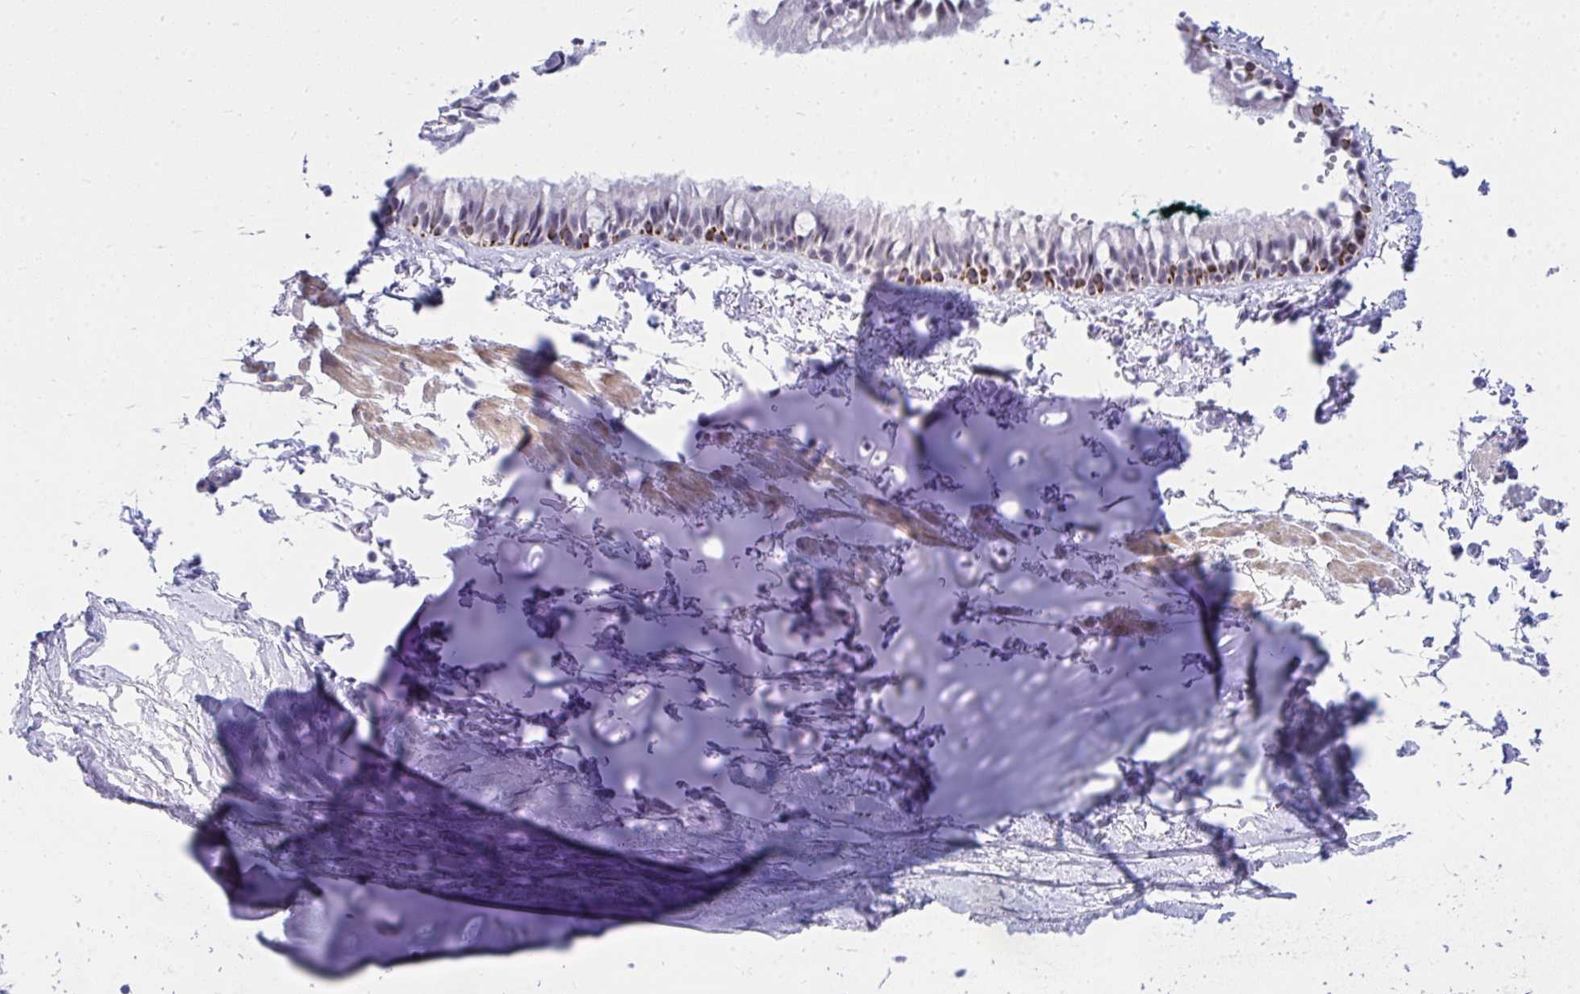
{"staining": {"intensity": "moderate", "quantity": "<25%", "location": "cytoplasmic/membranous"}, "tissue": "bronchus", "cell_type": "Respiratory epithelial cells", "image_type": "normal", "snomed": [{"axis": "morphology", "description": "Normal tissue, NOS"}, {"axis": "topography", "description": "Cartilage tissue"}, {"axis": "topography", "description": "Bronchus"}, {"axis": "topography", "description": "Peripheral nerve tissue"}], "caption": "The photomicrograph displays immunohistochemical staining of unremarkable bronchus. There is moderate cytoplasmic/membranous staining is appreciated in about <25% of respiratory epithelial cells.", "gene": "OR5F1", "patient": {"sex": "female", "age": 59}}